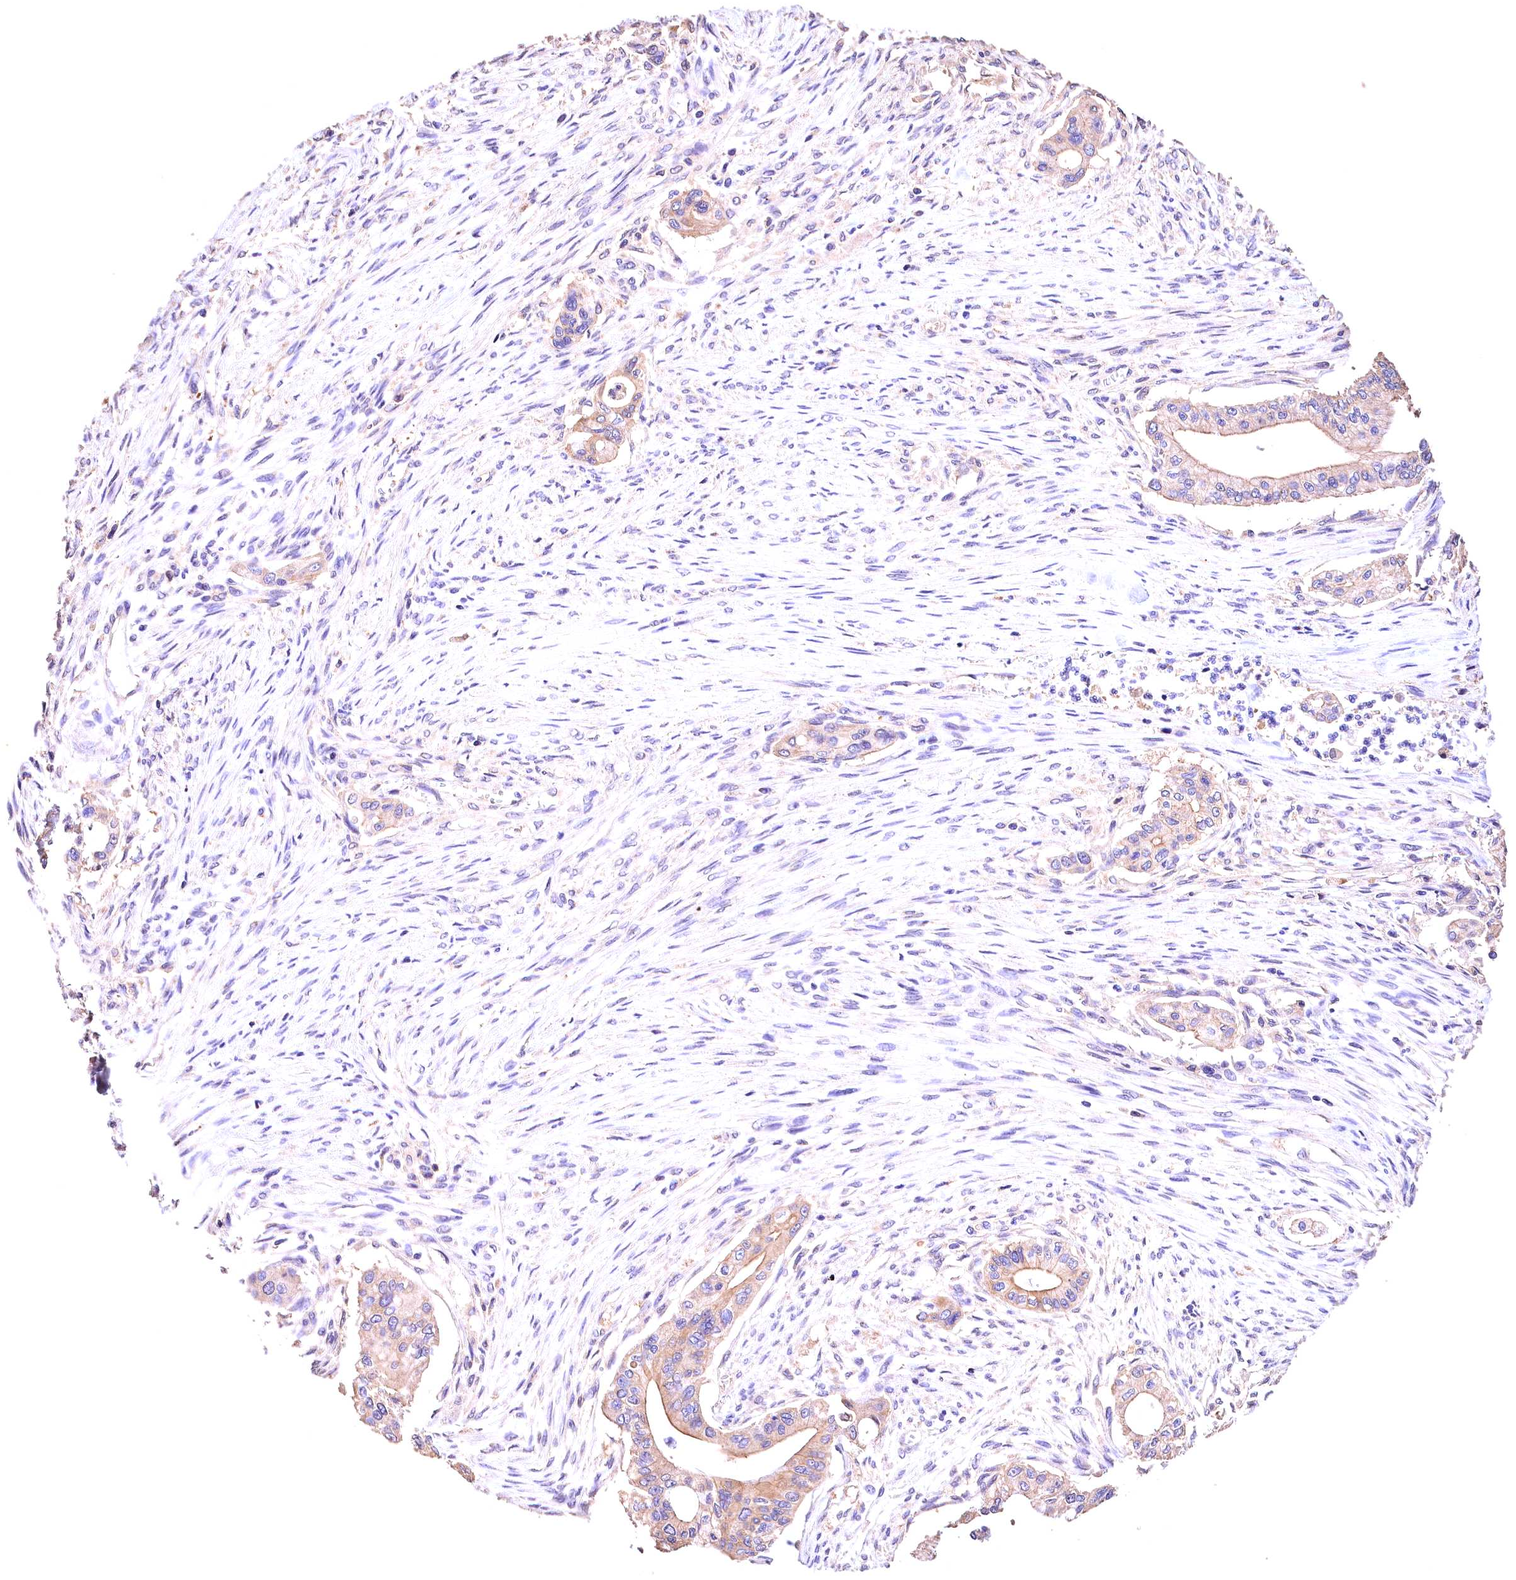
{"staining": {"intensity": "weak", "quantity": "25%-75%", "location": "cytoplasmic/membranous"}, "tissue": "pancreatic cancer", "cell_type": "Tumor cells", "image_type": "cancer", "snomed": [{"axis": "morphology", "description": "Adenocarcinoma, NOS"}, {"axis": "topography", "description": "Pancreas"}], "caption": "This micrograph reveals immunohistochemistry staining of pancreatic cancer (adenocarcinoma), with low weak cytoplasmic/membranous staining in about 25%-75% of tumor cells.", "gene": "OAS3", "patient": {"sex": "male", "age": 46}}